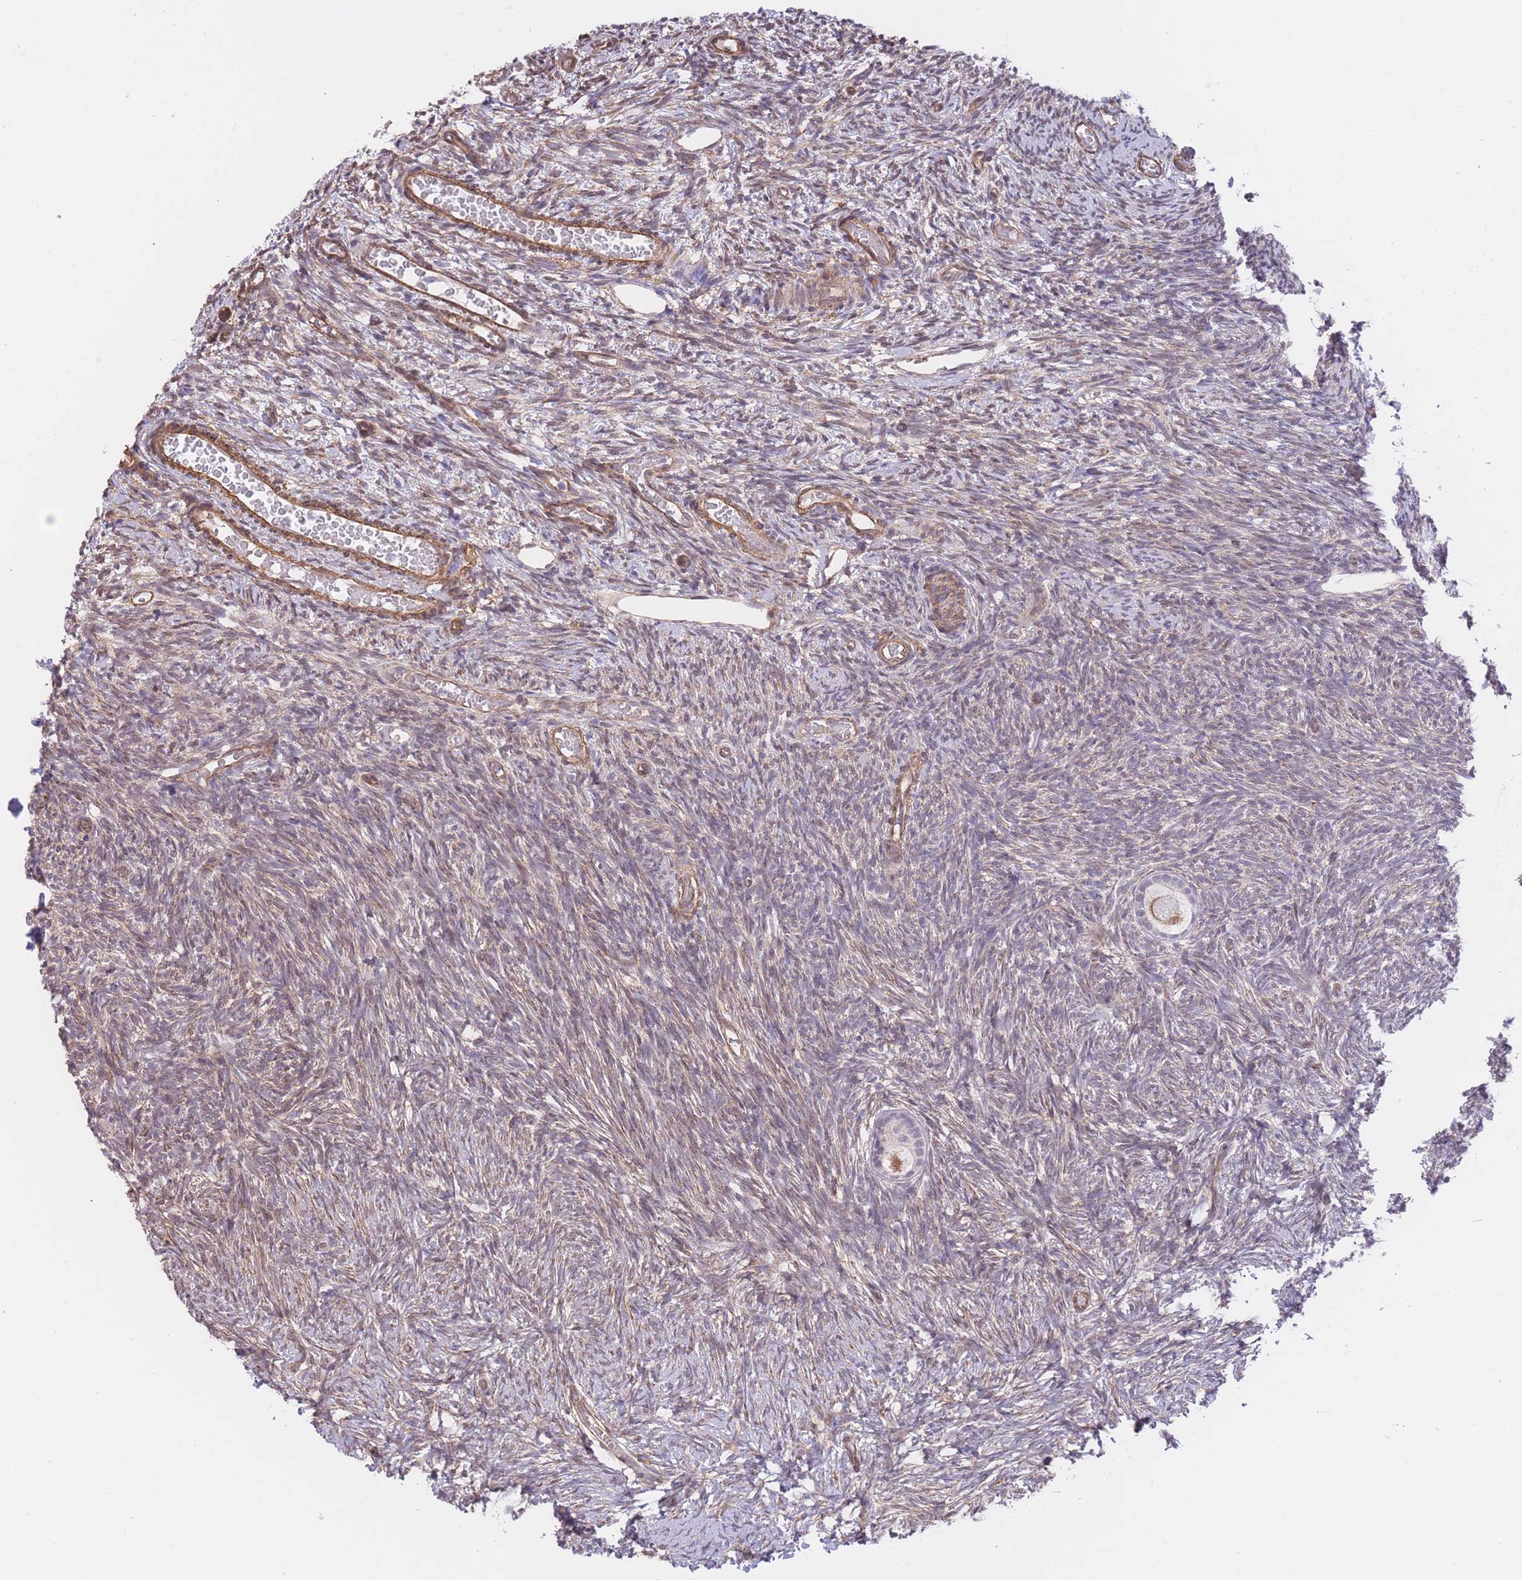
{"staining": {"intensity": "moderate", "quantity": "25%-75%", "location": "cytoplasmic/membranous"}, "tissue": "ovary", "cell_type": "Follicle cells", "image_type": "normal", "snomed": [{"axis": "morphology", "description": "Normal tissue, NOS"}, {"axis": "topography", "description": "Ovary"}], "caption": "DAB immunohistochemical staining of normal human ovary shows moderate cytoplasmic/membranous protein staining in approximately 25%-75% of follicle cells. The staining was performed using DAB, with brown indicating positive protein expression. Nuclei are stained blue with hematoxylin.", "gene": "QTRT1", "patient": {"sex": "female", "age": 39}}